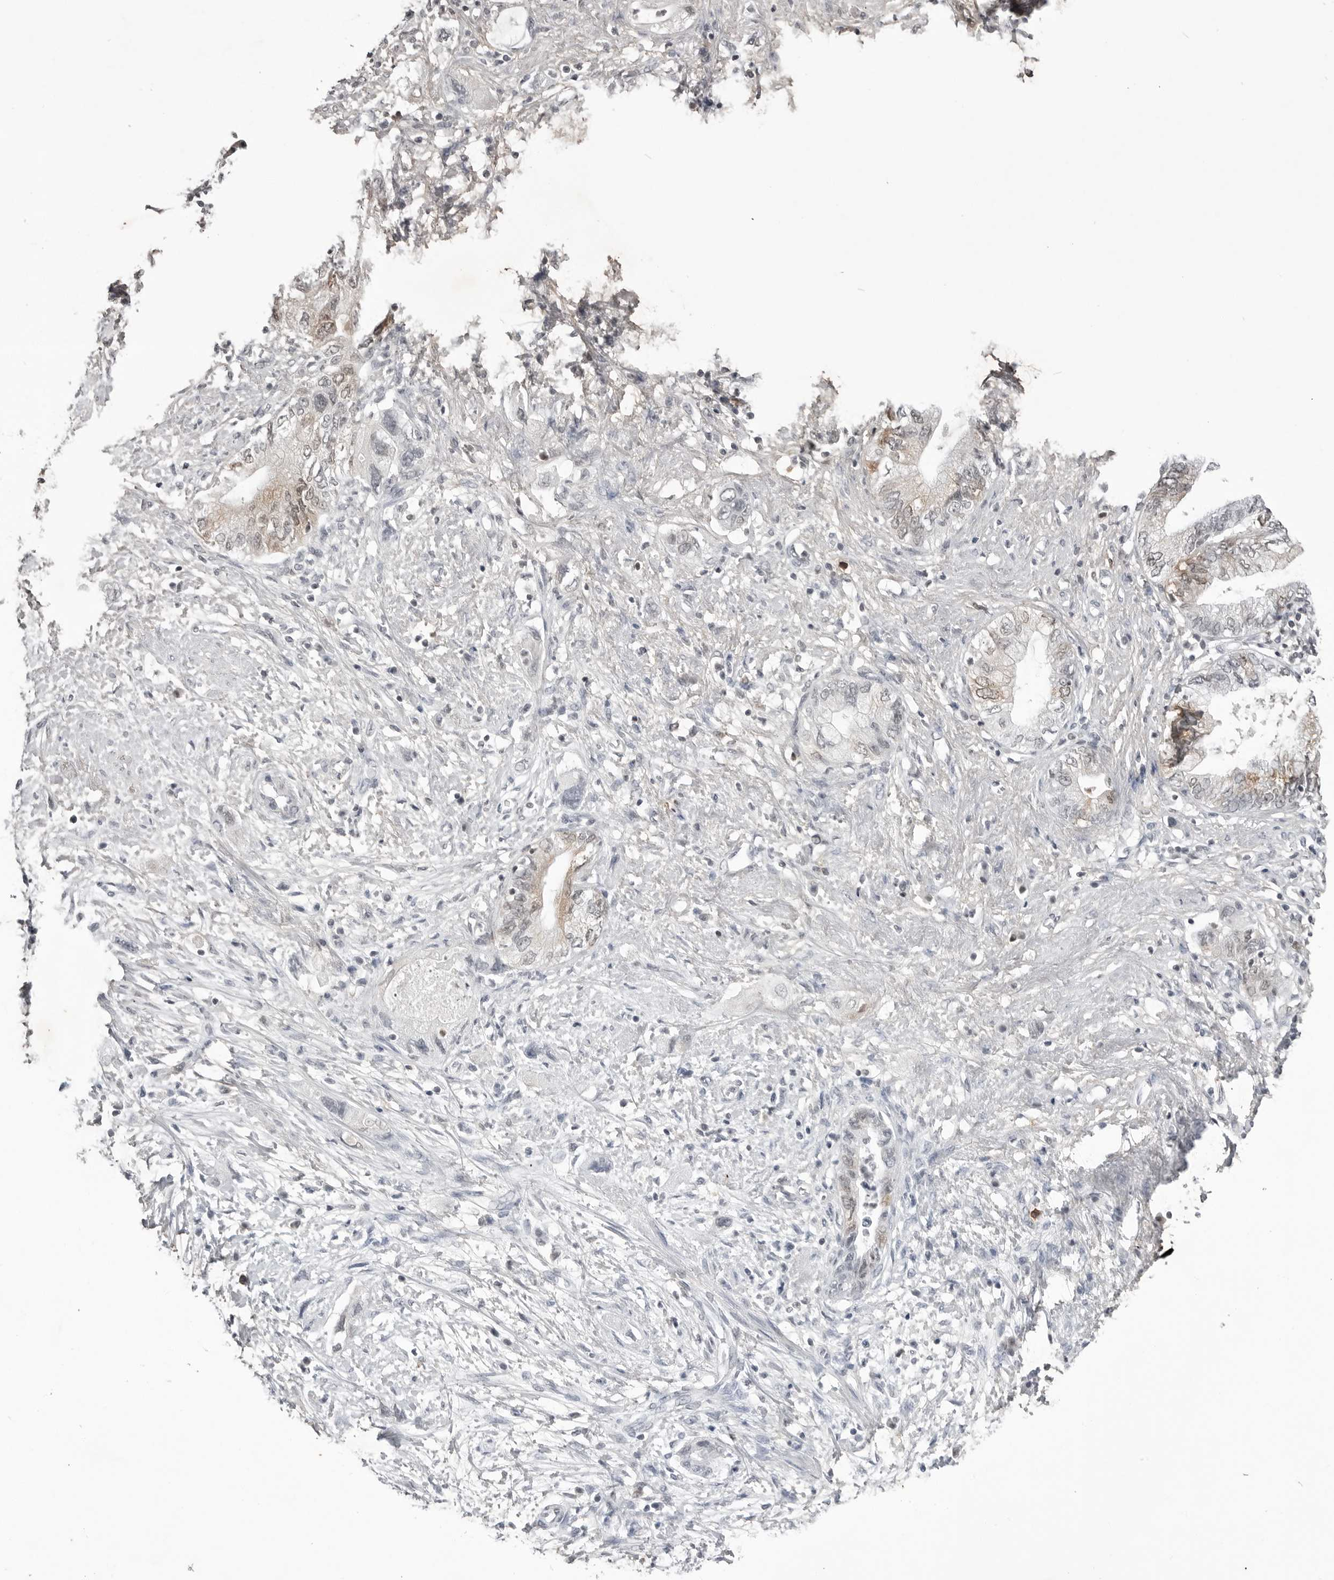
{"staining": {"intensity": "weak", "quantity": "<25%", "location": "cytoplasmic/membranous"}, "tissue": "pancreatic cancer", "cell_type": "Tumor cells", "image_type": "cancer", "snomed": [{"axis": "morphology", "description": "Adenocarcinoma, NOS"}, {"axis": "topography", "description": "Pancreas"}], "caption": "Image shows no significant protein positivity in tumor cells of pancreatic cancer (adenocarcinoma). (Brightfield microscopy of DAB IHC at high magnification).", "gene": "RRM1", "patient": {"sex": "female", "age": 73}}